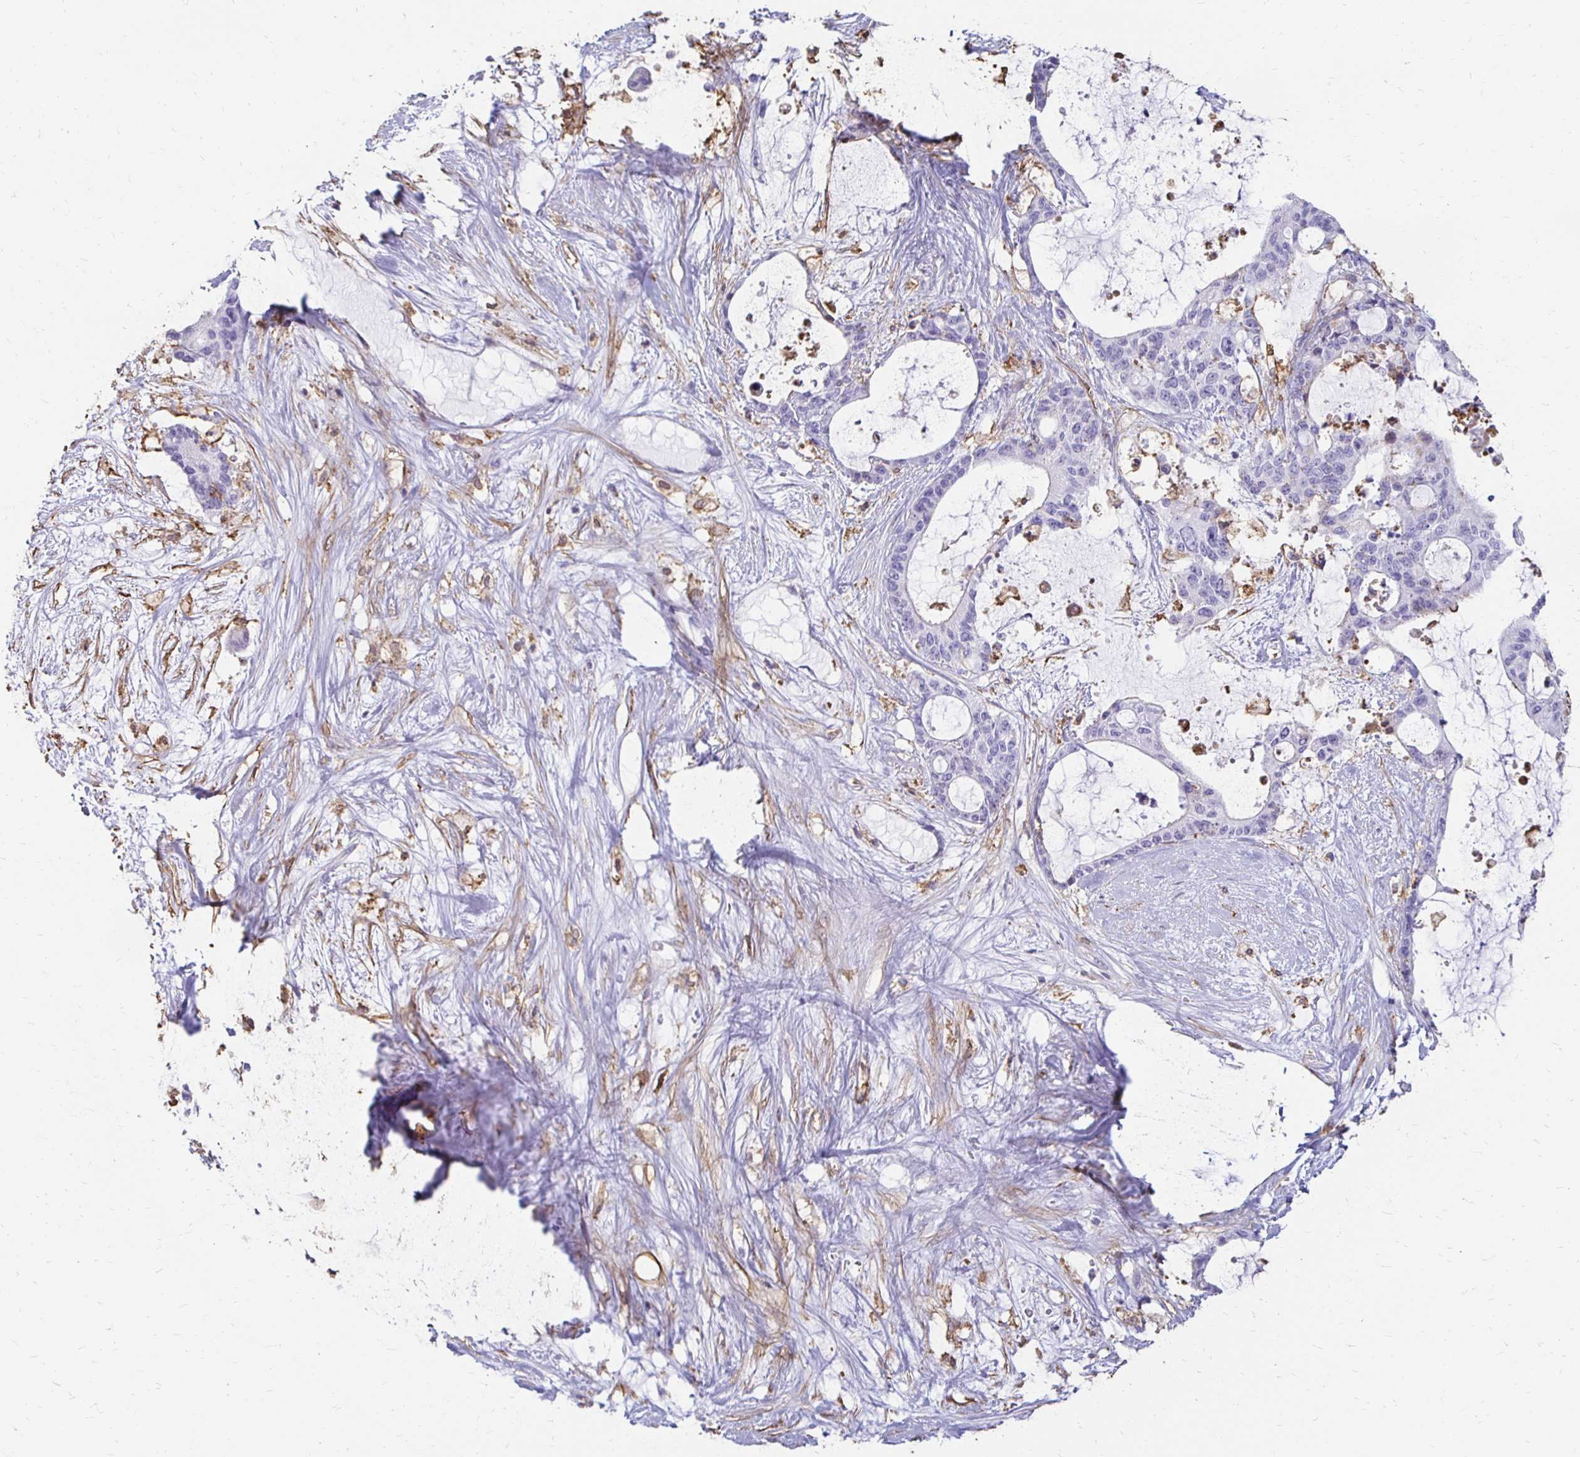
{"staining": {"intensity": "negative", "quantity": "none", "location": "none"}, "tissue": "liver cancer", "cell_type": "Tumor cells", "image_type": "cancer", "snomed": [{"axis": "morphology", "description": "Normal tissue, NOS"}, {"axis": "morphology", "description": "Cholangiocarcinoma"}, {"axis": "topography", "description": "Liver"}, {"axis": "topography", "description": "Peripheral nerve tissue"}], "caption": "This is an IHC image of cholangiocarcinoma (liver). There is no staining in tumor cells.", "gene": "TAS1R3", "patient": {"sex": "female", "age": 73}}